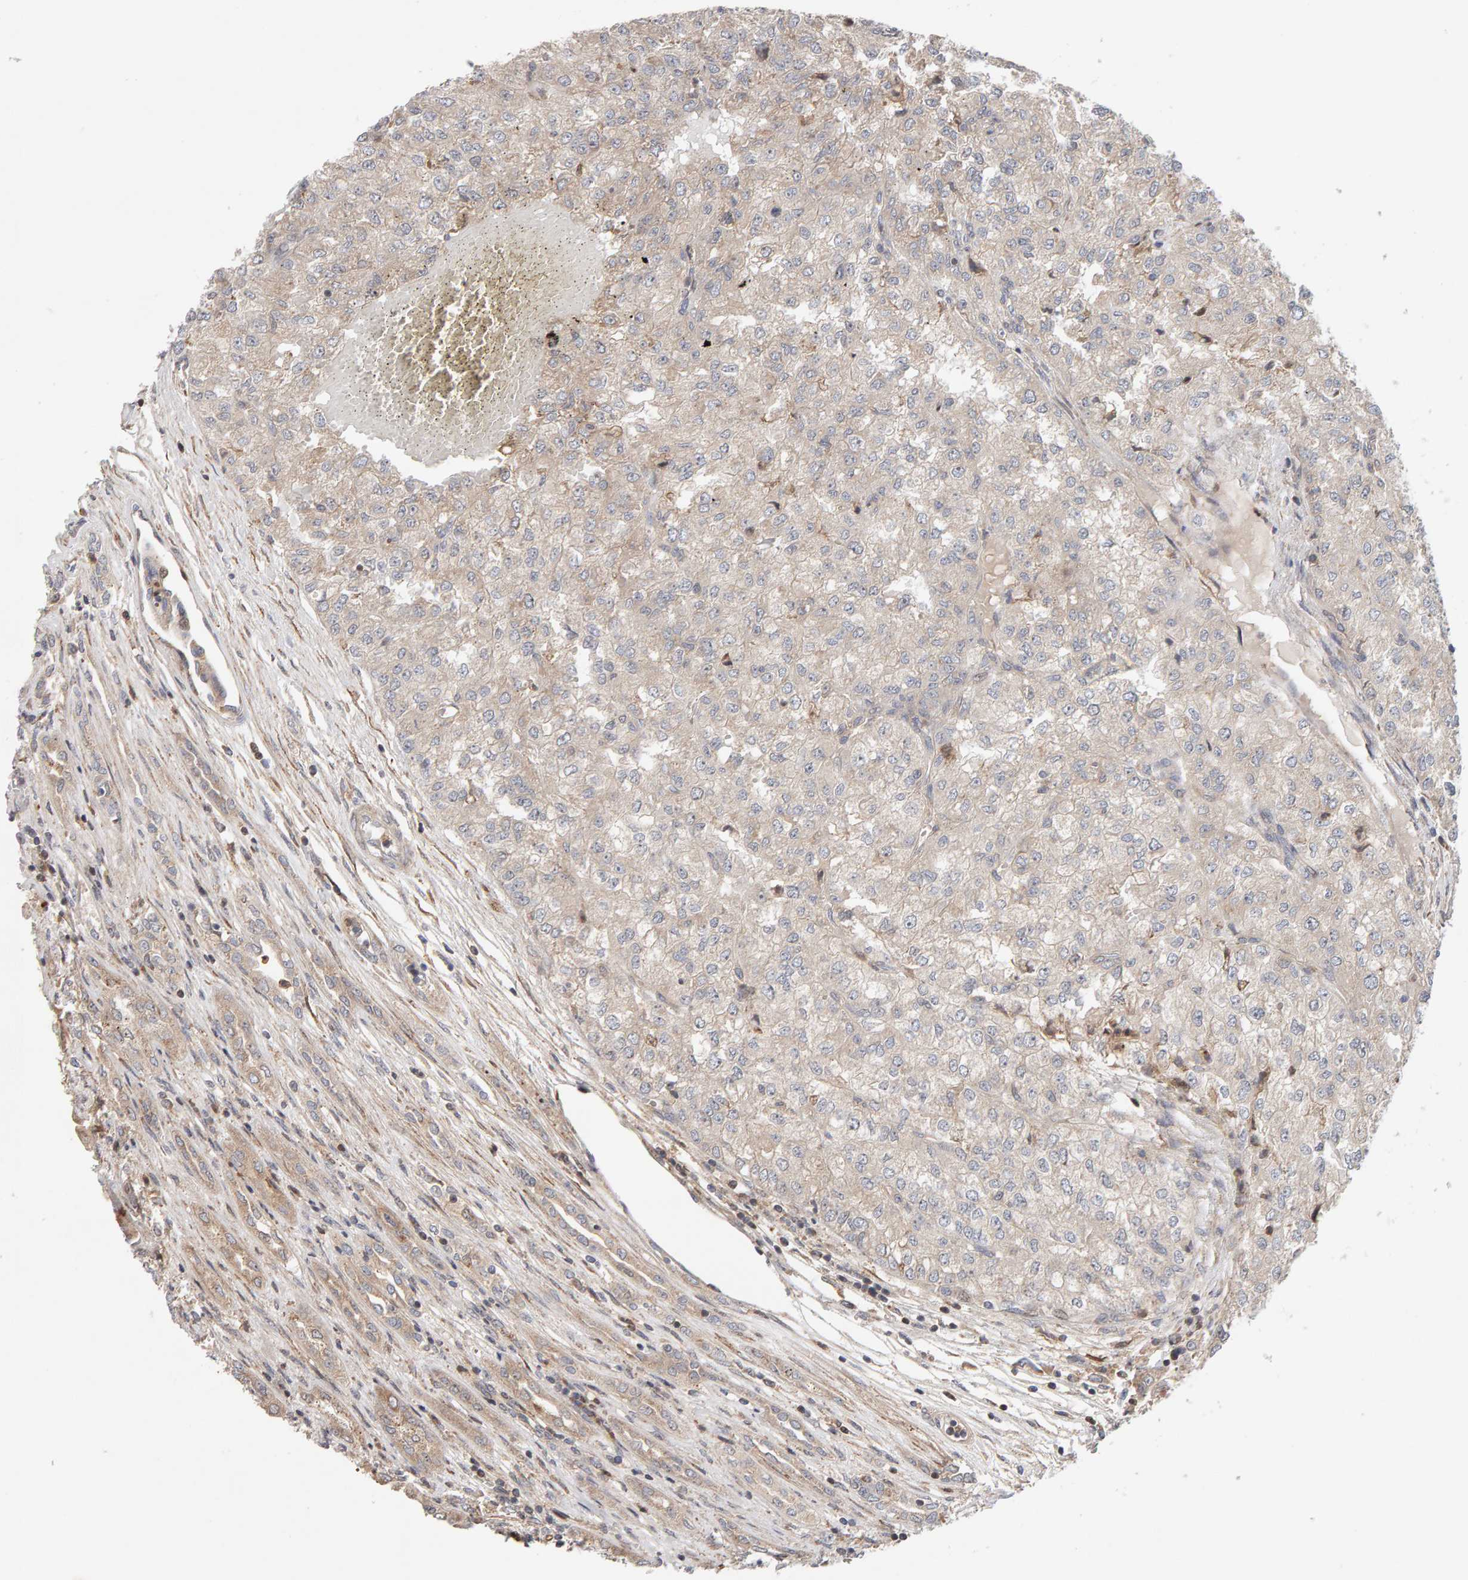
{"staining": {"intensity": "weak", "quantity": "25%-75%", "location": "cytoplasmic/membranous"}, "tissue": "renal cancer", "cell_type": "Tumor cells", "image_type": "cancer", "snomed": [{"axis": "morphology", "description": "Adenocarcinoma, NOS"}, {"axis": "topography", "description": "Kidney"}], "caption": "Immunohistochemistry (DAB) staining of adenocarcinoma (renal) displays weak cytoplasmic/membranous protein expression in approximately 25%-75% of tumor cells.", "gene": "LZTS1", "patient": {"sex": "female", "age": 54}}